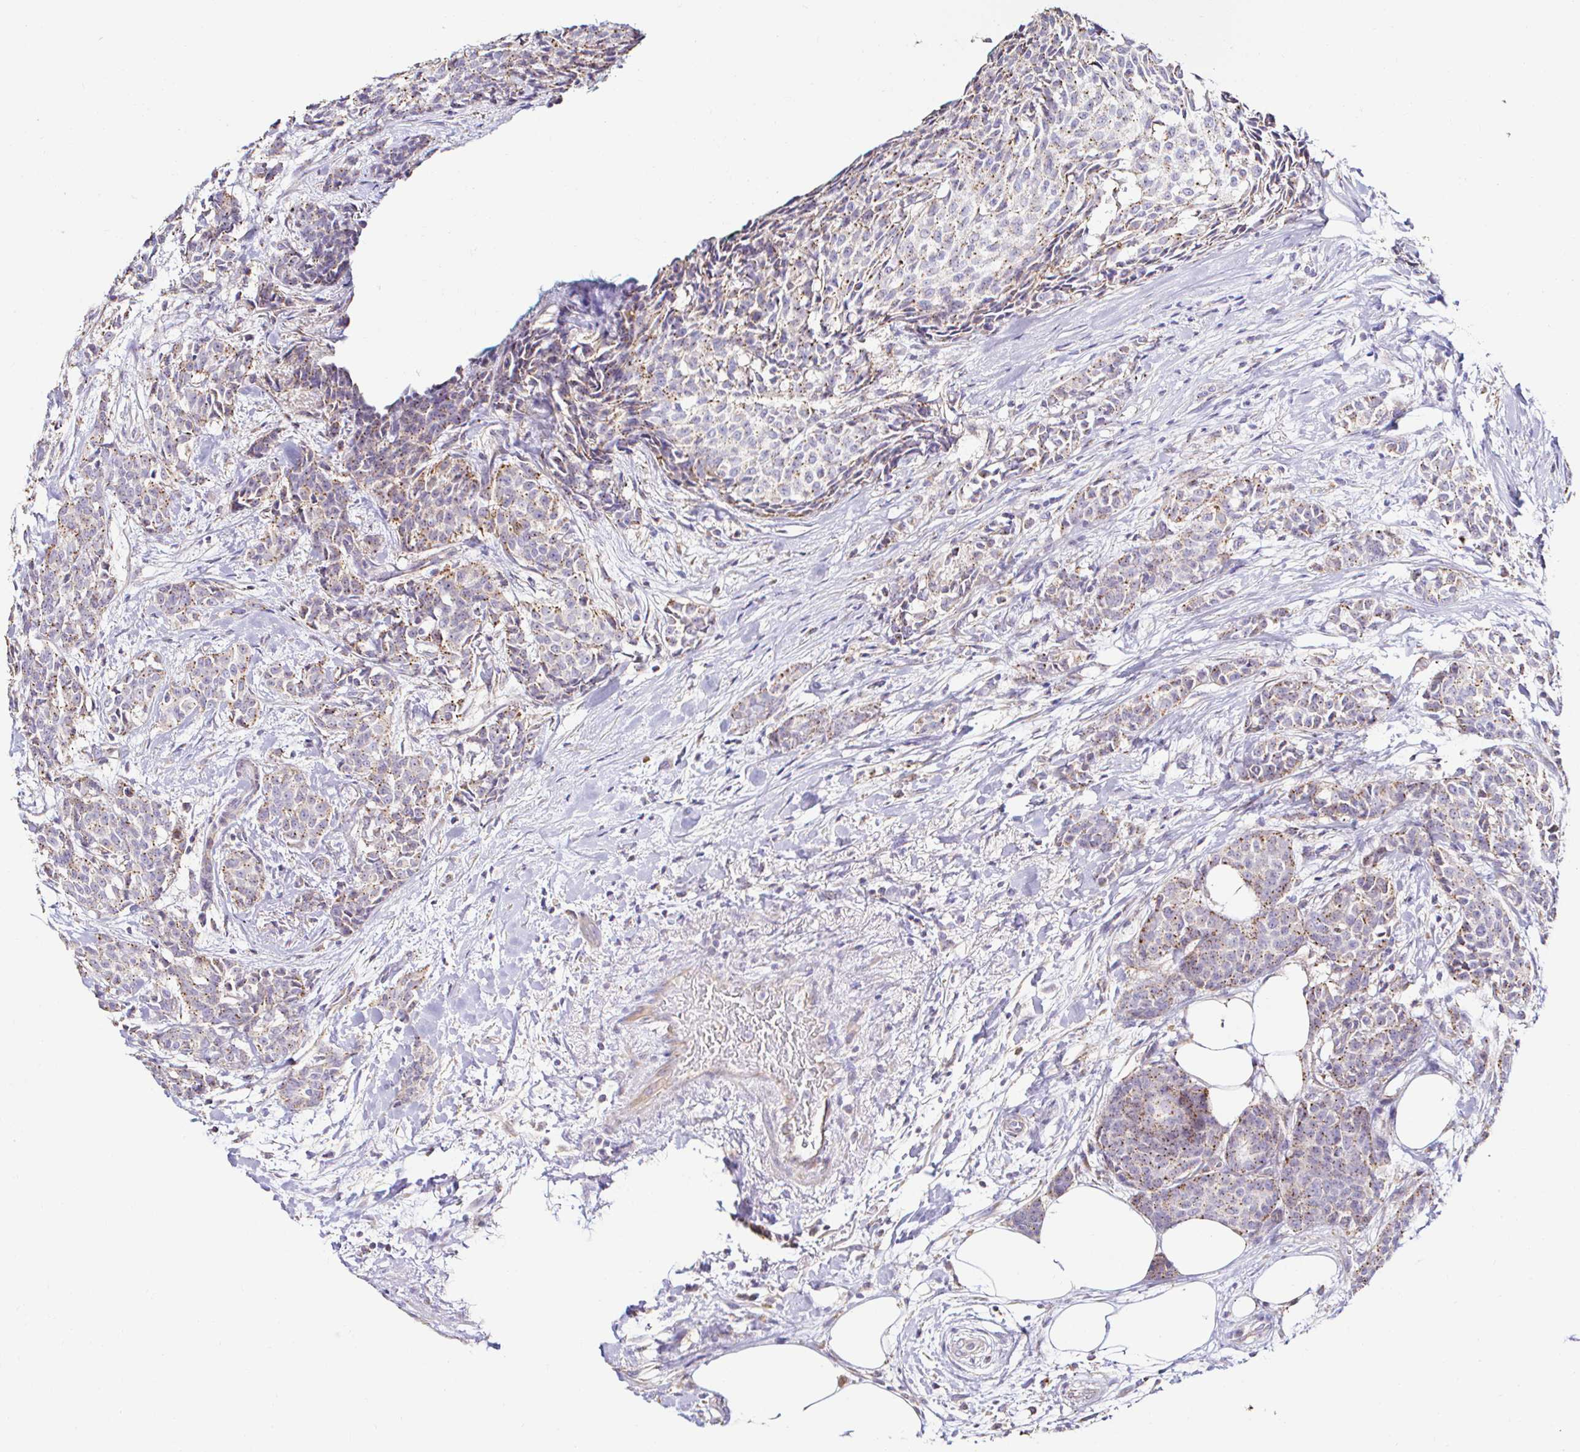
{"staining": {"intensity": "moderate", "quantity": ">75%", "location": "cytoplasmic/membranous"}, "tissue": "breast cancer", "cell_type": "Tumor cells", "image_type": "cancer", "snomed": [{"axis": "morphology", "description": "Duct carcinoma"}, {"axis": "topography", "description": "Breast"}], "caption": "Protein expression analysis of human breast invasive ductal carcinoma reveals moderate cytoplasmic/membranous positivity in about >75% of tumor cells. The staining was performed using DAB to visualize the protein expression in brown, while the nuclei were stained in blue with hematoxylin (Magnification: 20x).", "gene": "GALNS", "patient": {"sex": "female", "age": 91}}